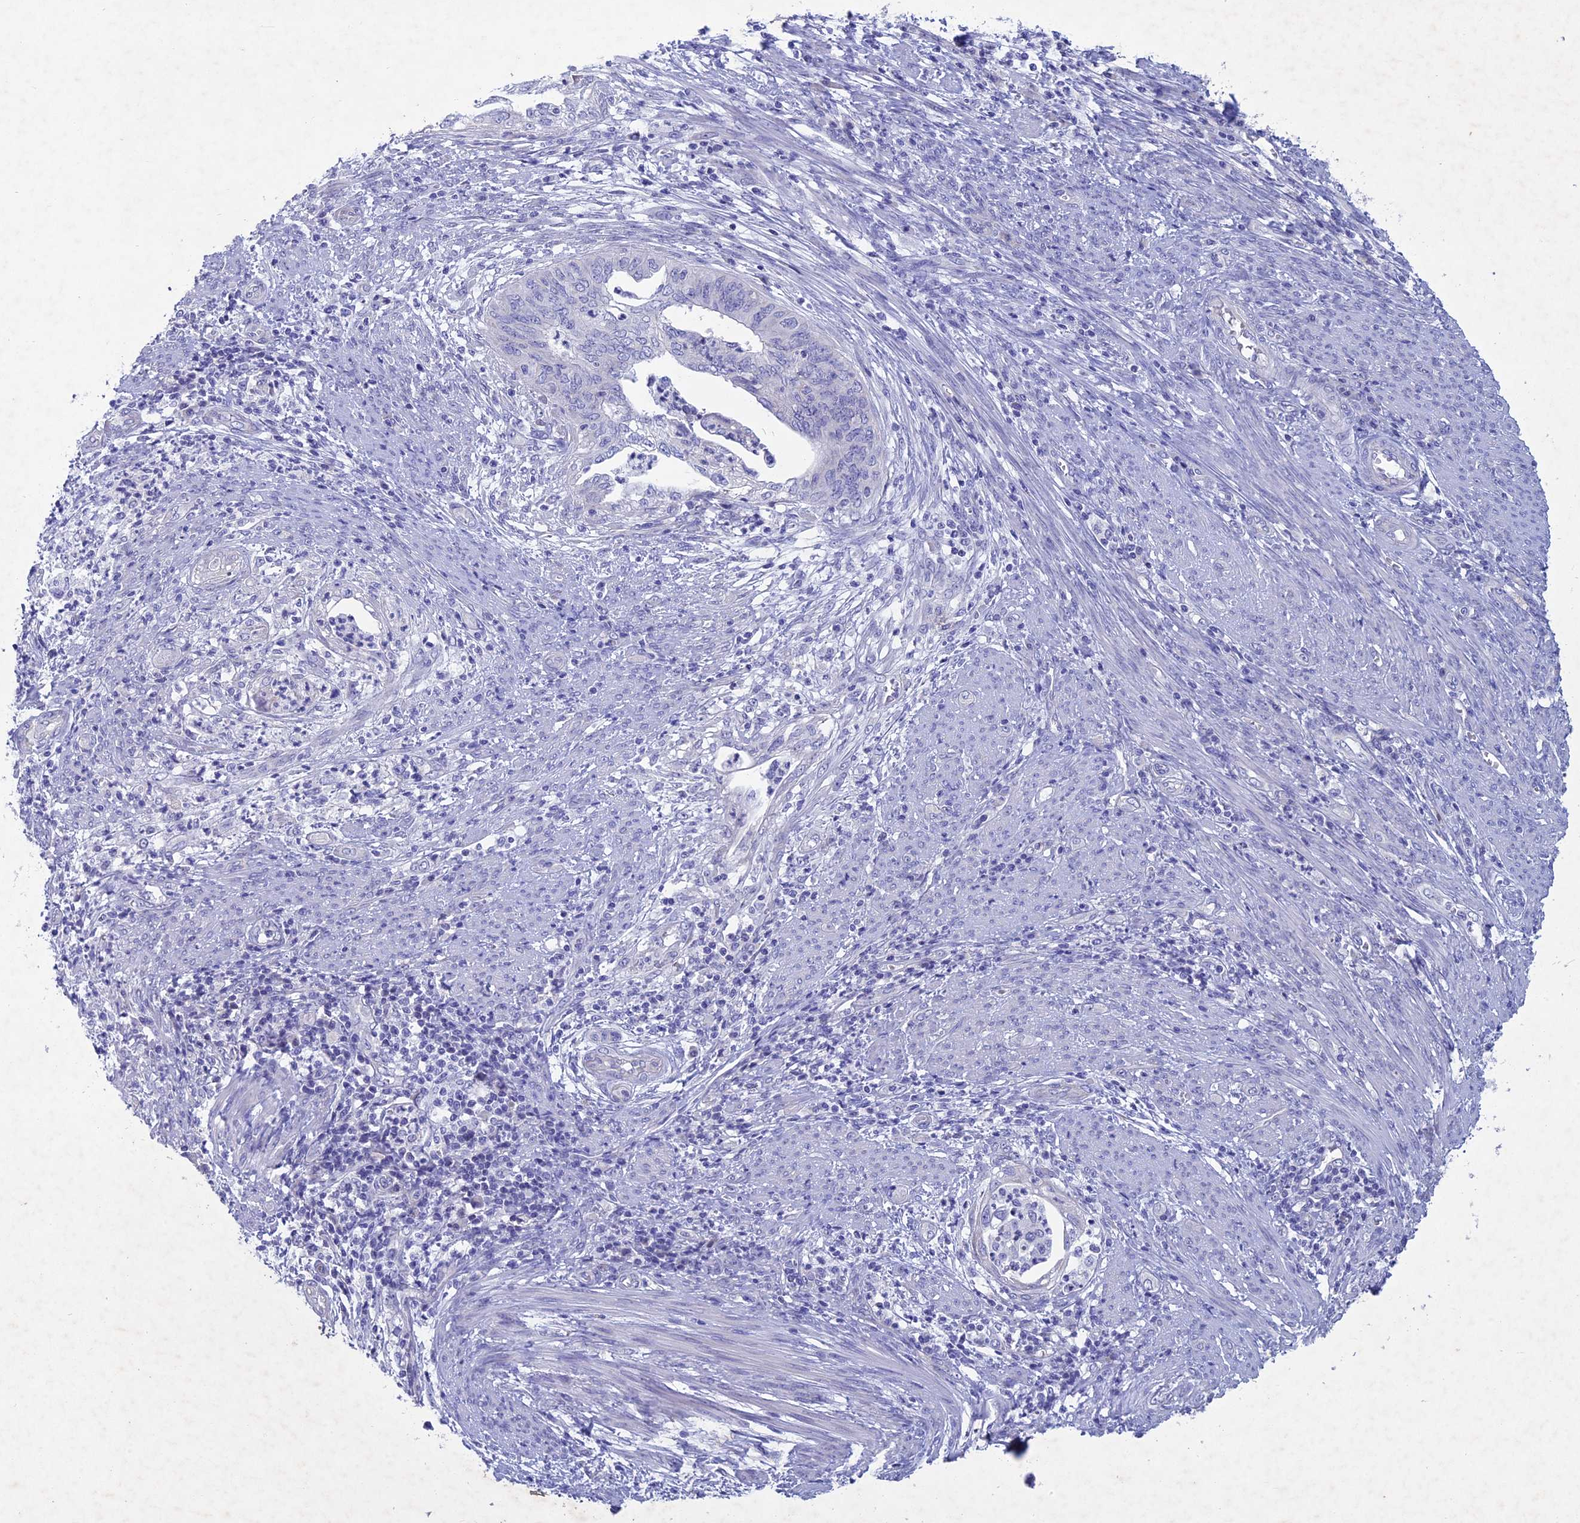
{"staining": {"intensity": "negative", "quantity": "none", "location": "none"}, "tissue": "endometrial cancer", "cell_type": "Tumor cells", "image_type": "cancer", "snomed": [{"axis": "morphology", "description": "Adenocarcinoma, NOS"}, {"axis": "topography", "description": "Endometrium"}], "caption": "This is an immunohistochemistry micrograph of human endometrial cancer (adenocarcinoma). There is no staining in tumor cells.", "gene": "BTBD19", "patient": {"sex": "female", "age": 68}}